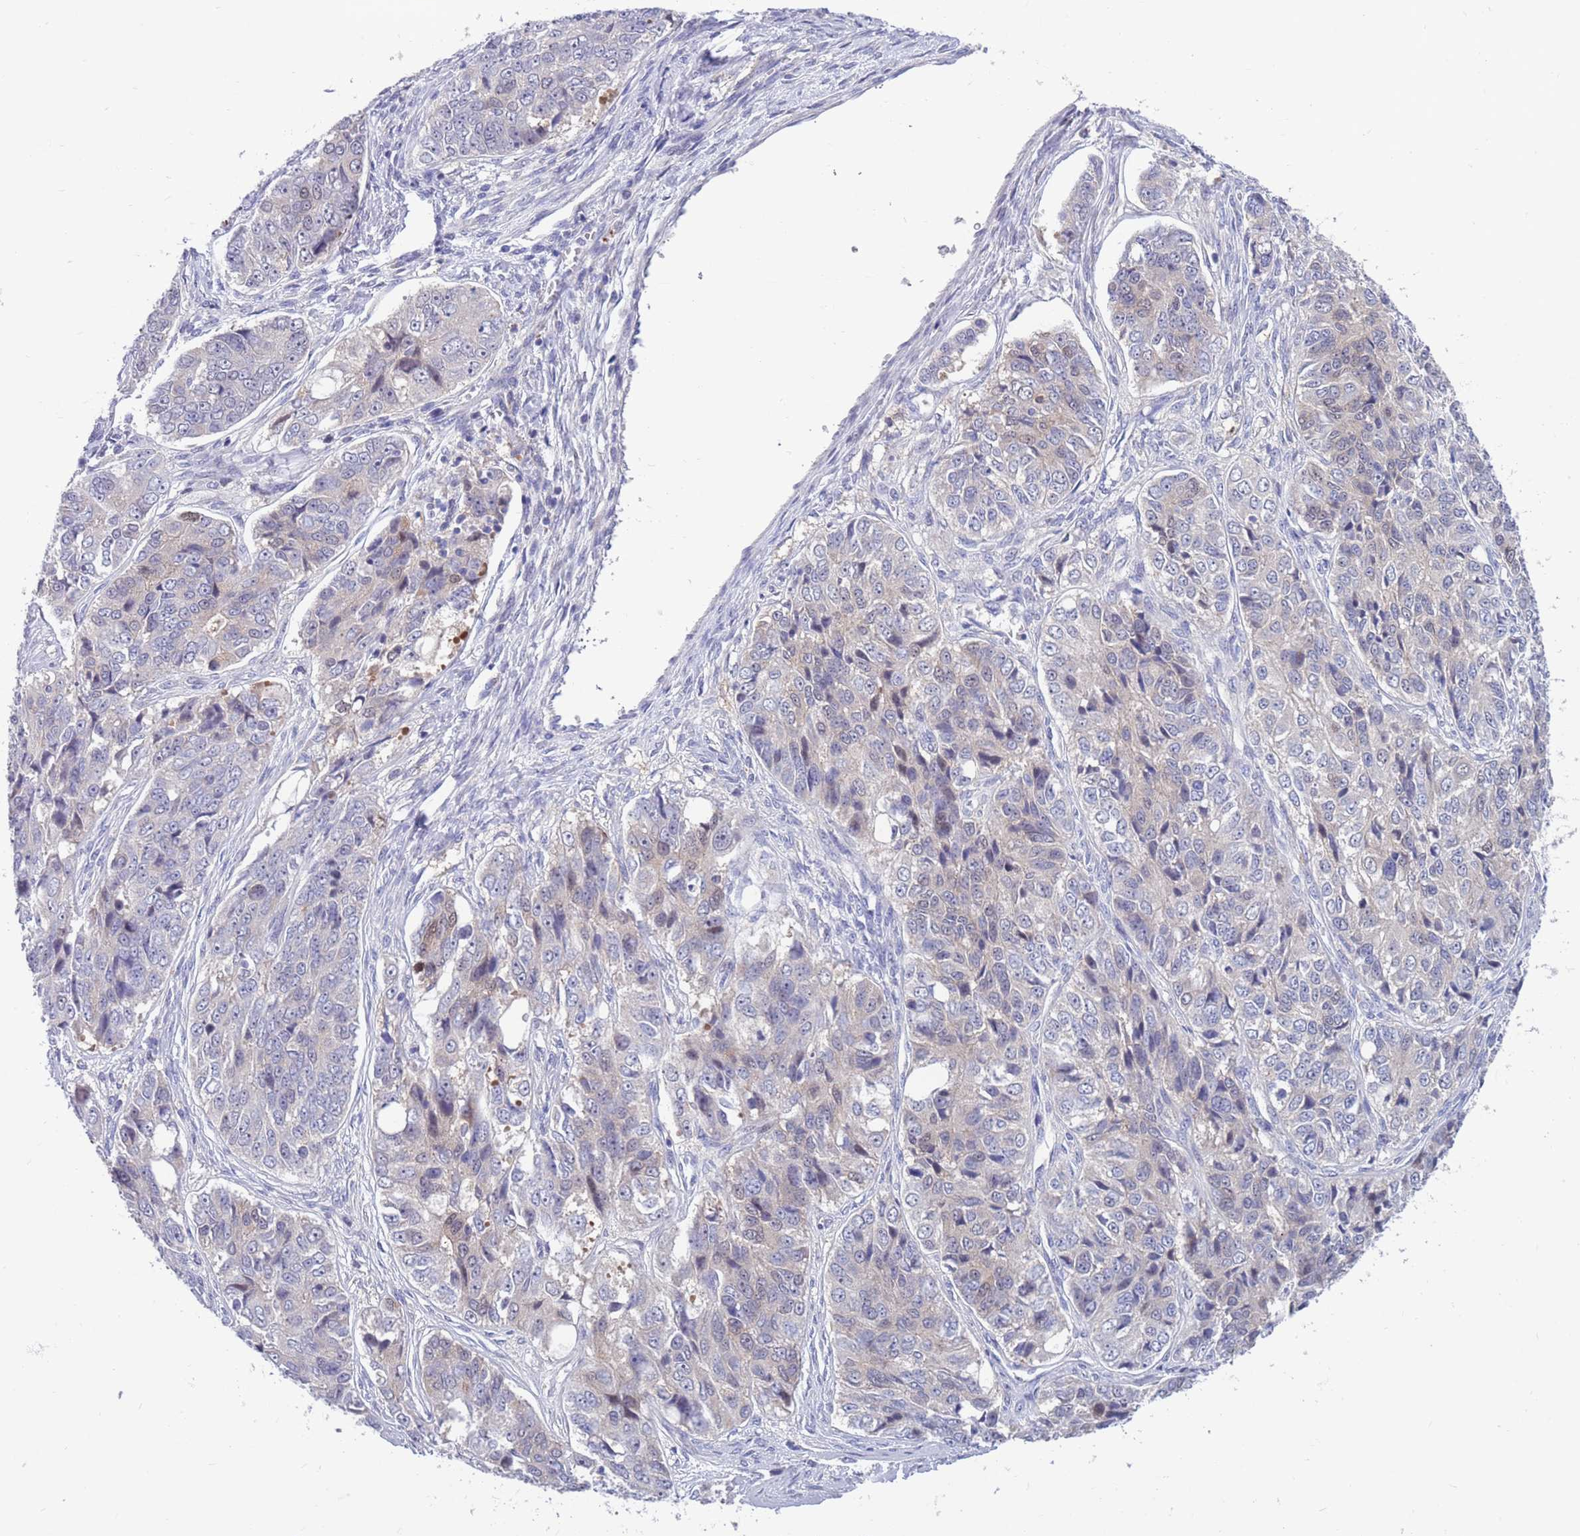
{"staining": {"intensity": "negative", "quantity": "none", "location": "none"}, "tissue": "ovarian cancer", "cell_type": "Tumor cells", "image_type": "cancer", "snomed": [{"axis": "morphology", "description": "Carcinoma, endometroid"}, {"axis": "topography", "description": "Ovary"}], "caption": "This is a image of immunohistochemistry (IHC) staining of ovarian cancer, which shows no expression in tumor cells.", "gene": "KLHL29", "patient": {"sex": "female", "age": 51}}